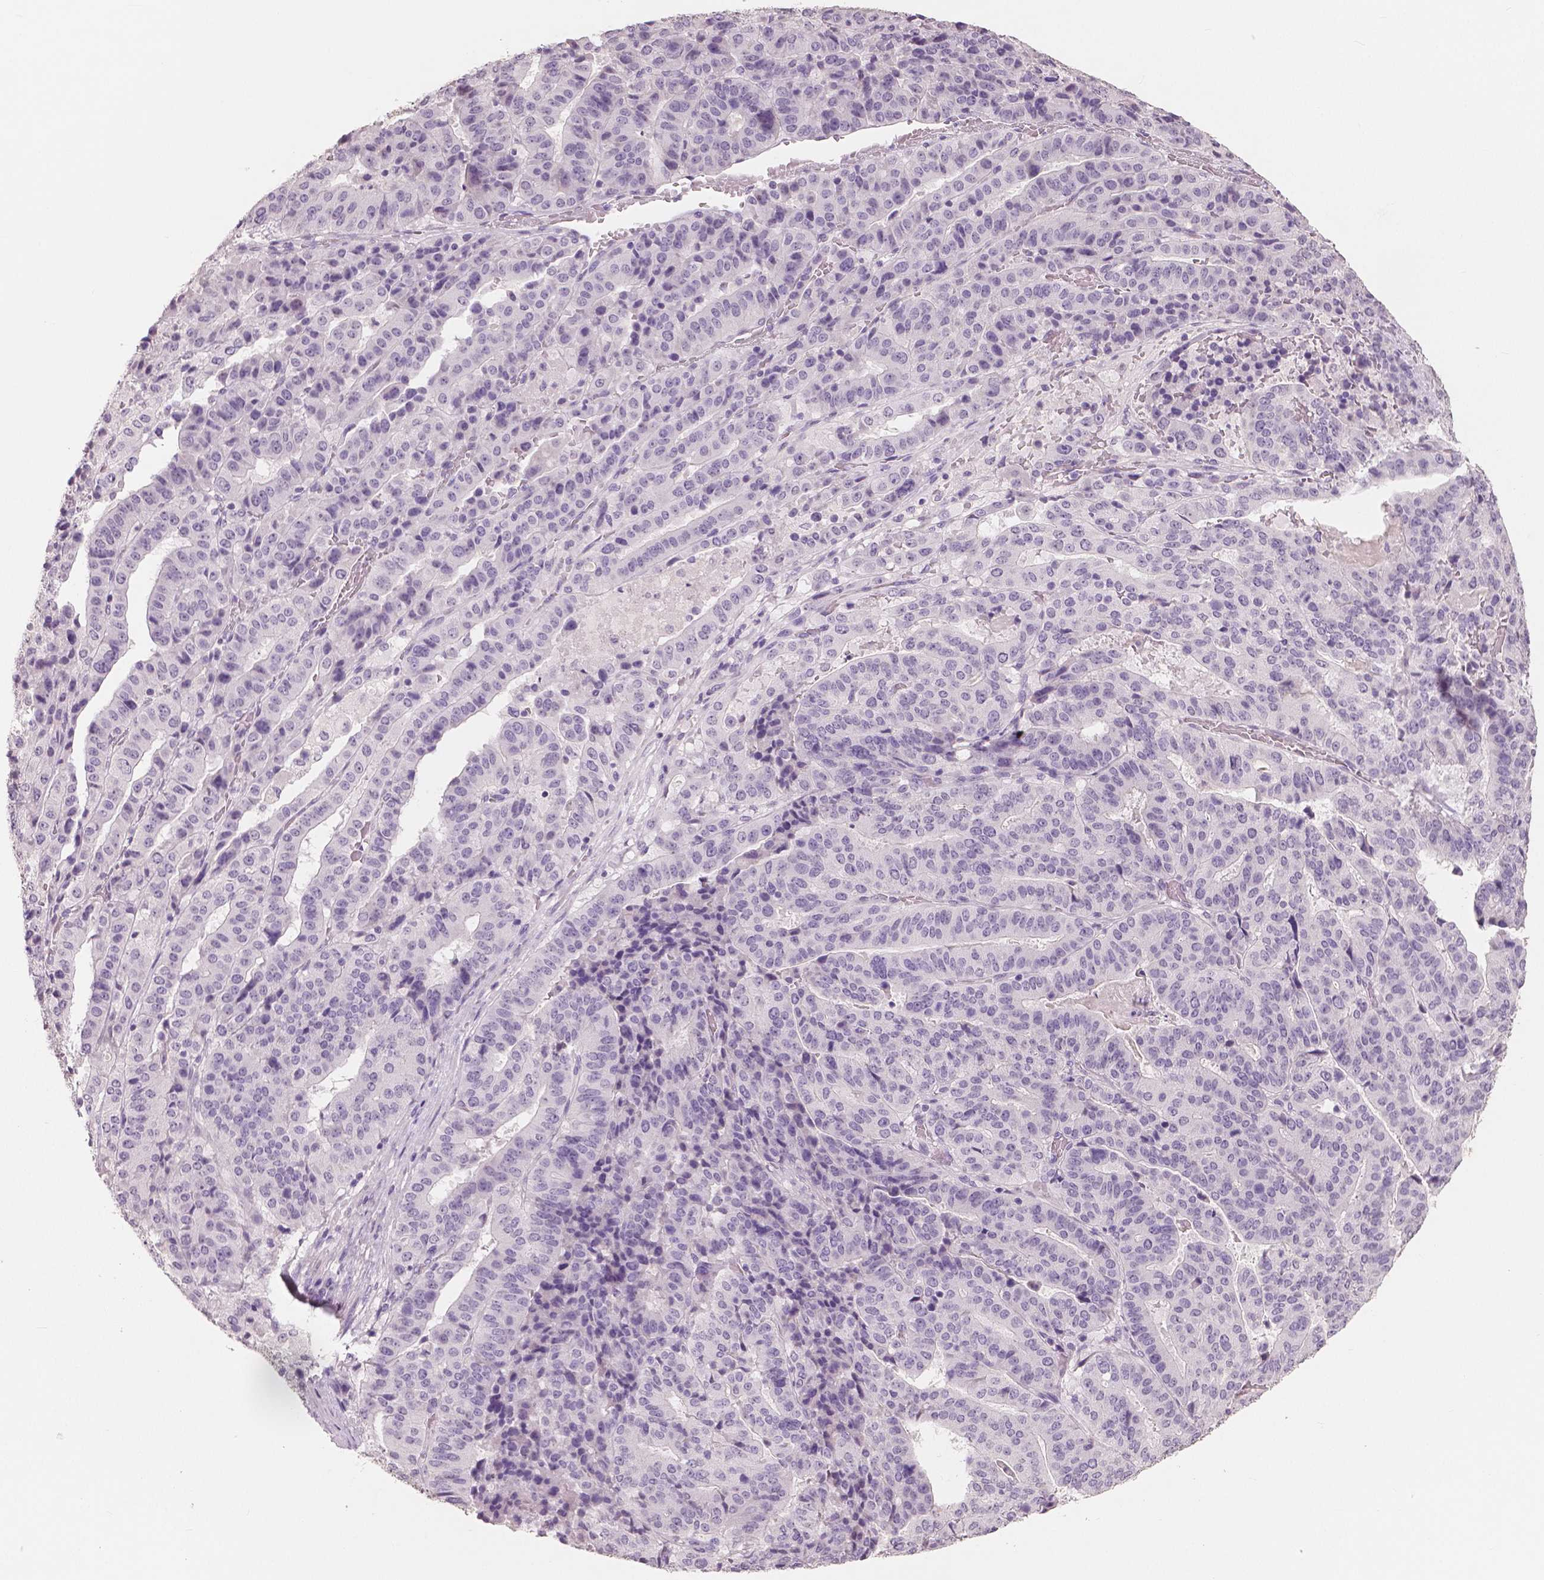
{"staining": {"intensity": "negative", "quantity": "none", "location": "none"}, "tissue": "stomach cancer", "cell_type": "Tumor cells", "image_type": "cancer", "snomed": [{"axis": "morphology", "description": "Adenocarcinoma, NOS"}, {"axis": "topography", "description": "Stomach"}], "caption": "A high-resolution image shows IHC staining of stomach cancer, which shows no significant expression in tumor cells.", "gene": "NECAB1", "patient": {"sex": "male", "age": 48}}